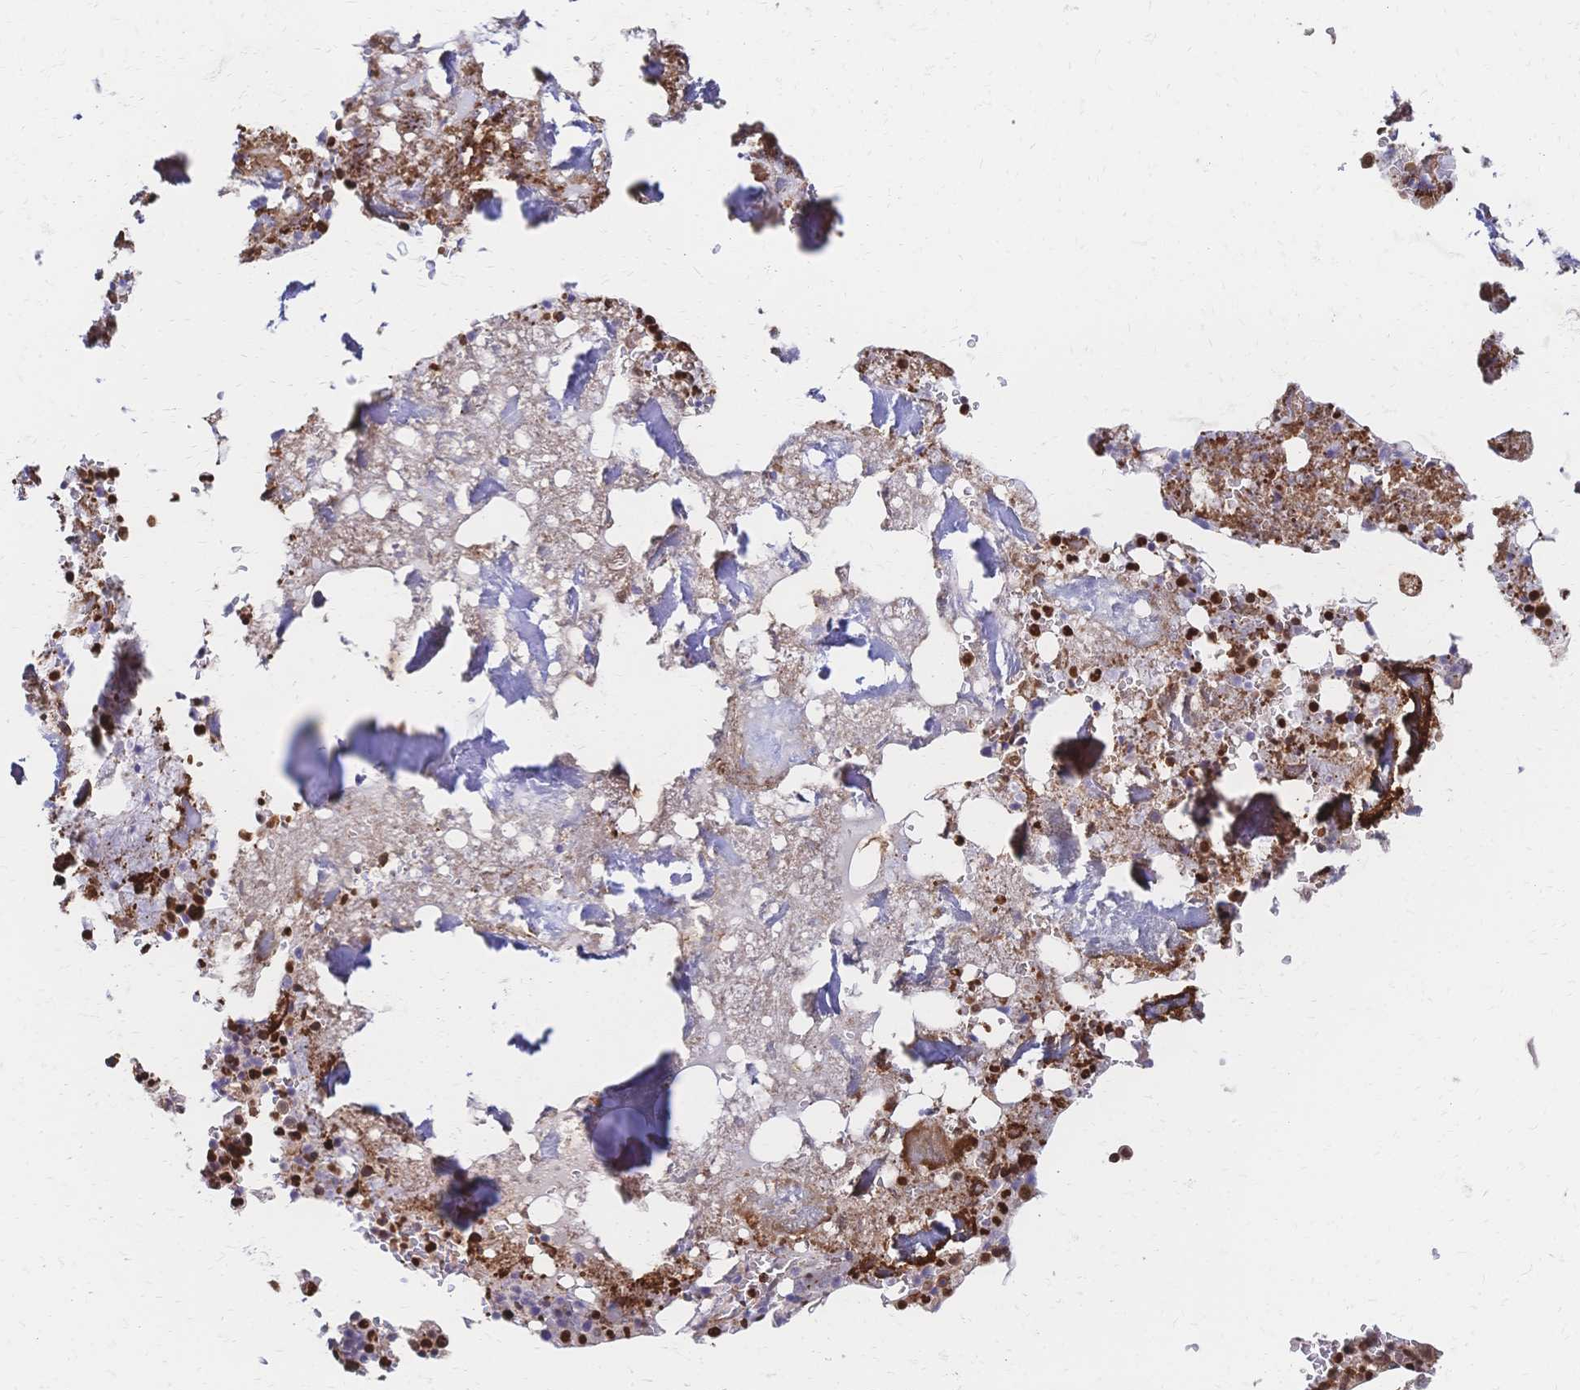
{"staining": {"intensity": "strong", "quantity": ">75%", "location": "nuclear"}, "tissue": "bone marrow", "cell_type": "Hematopoietic cells", "image_type": "normal", "snomed": [{"axis": "morphology", "description": "Normal tissue, NOS"}, {"axis": "topography", "description": "Bone marrow"}], "caption": "A high amount of strong nuclear expression is present in about >75% of hematopoietic cells in benign bone marrow.", "gene": "HDGF", "patient": {"sex": "female", "age": 42}}